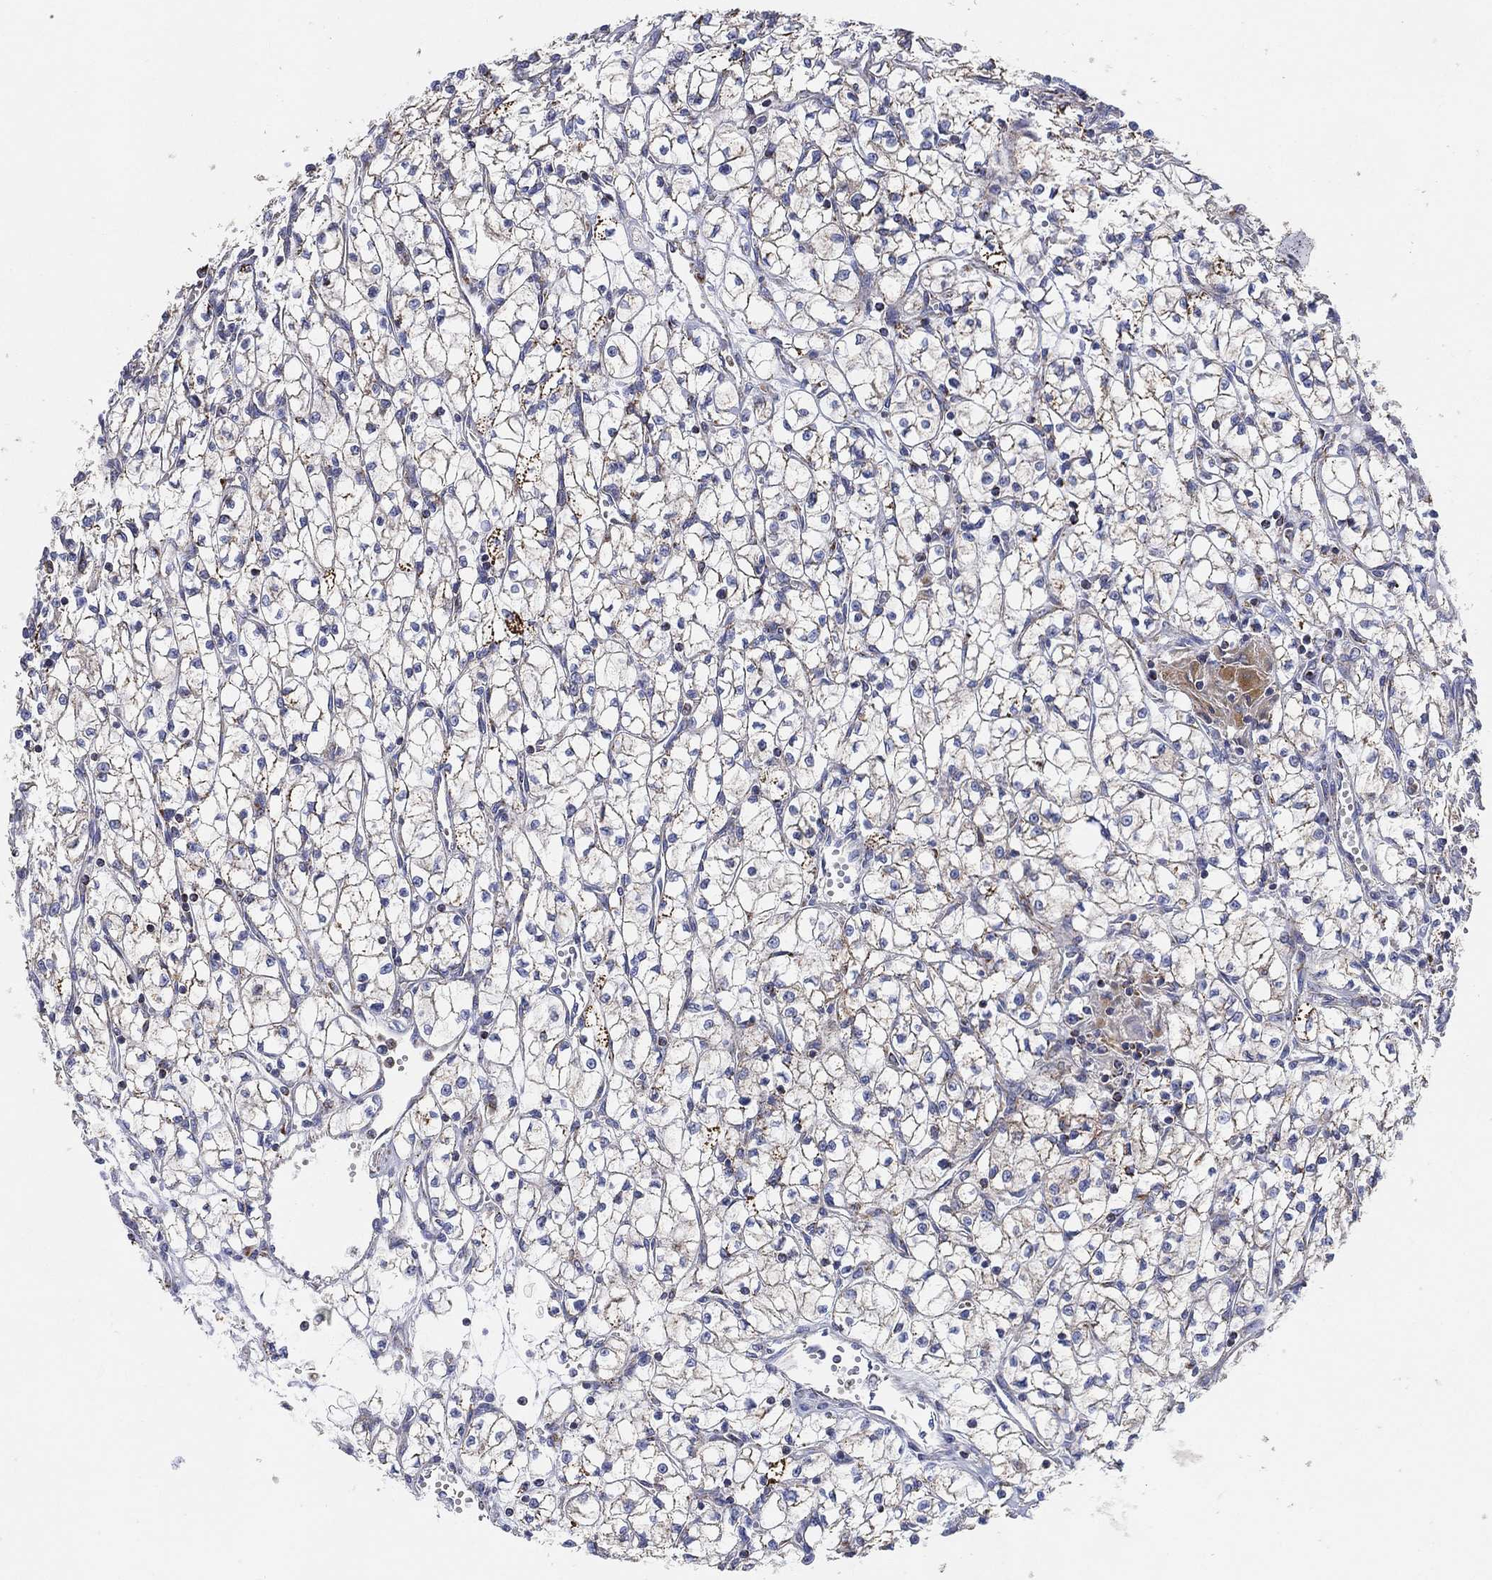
{"staining": {"intensity": "negative", "quantity": "none", "location": "none"}, "tissue": "renal cancer", "cell_type": "Tumor cells", "image_type": "cancer", "snomed": [{"axis": "morphology", "description": "Adenocarcinoma, NOS"}, {"axis": "topography", "description": "Kidney"}], "caption": "A micrograph of renal cancer stained for a protein shows no brown staining in tumor cells.", "gene": "GCAT", "patient": {"sex": "female", "age": 64}}